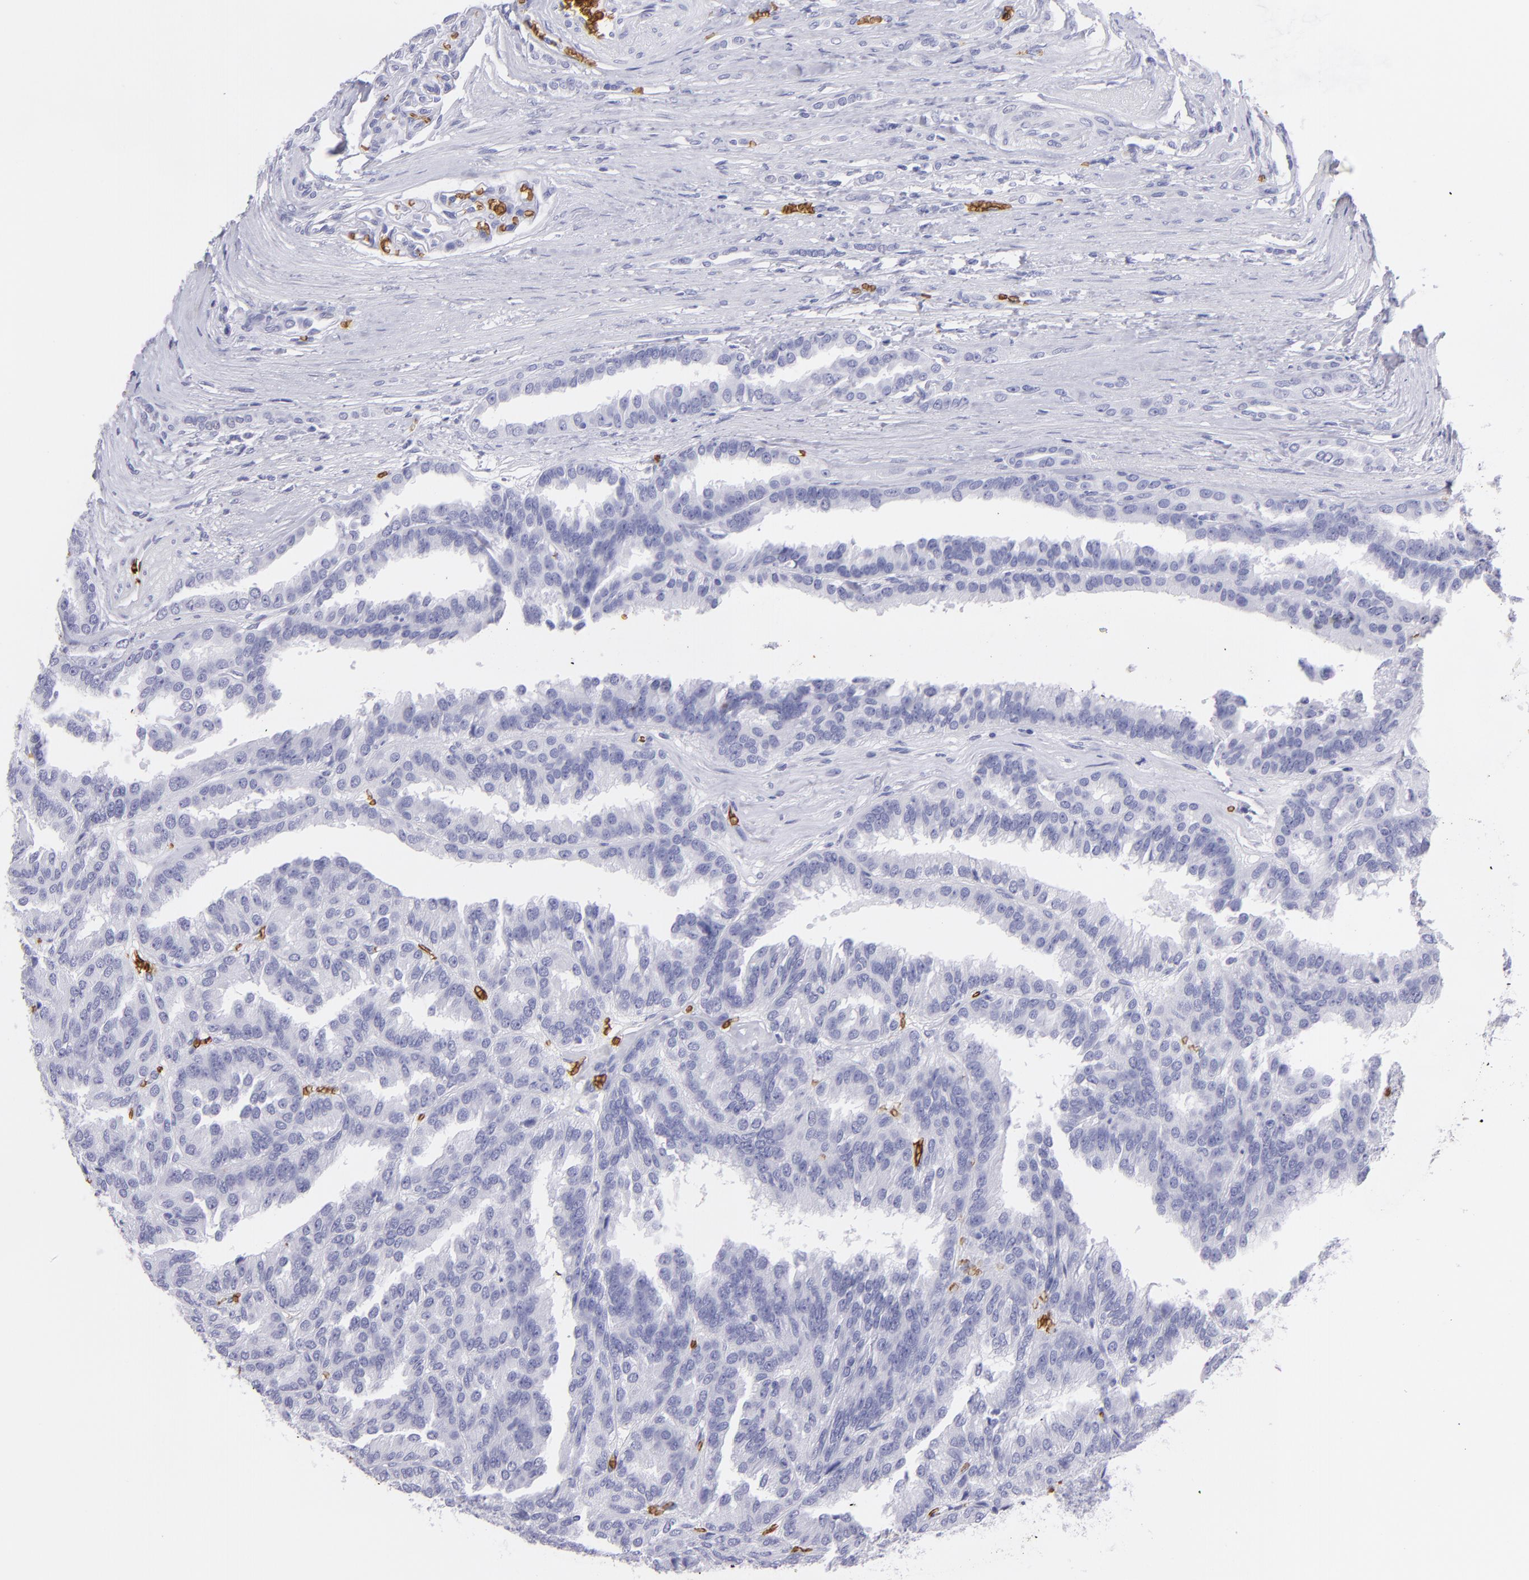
{"staining": {"intensity": "negative", "quantity": "none", "location": "none"}, "tissue": "renal cancer", "cell_type": "Tumor cells", "image_type": "cancer", "snomed": [{"axis": "morphology", "description": "Adenocarcinoma, NOS"}, {"axis": "topography", "description": "Kidney"}], "caption": "This is an IHC photomicrograph of adenocarcinoma (renal). There is no expression in tumor cells.", "gene": "GYPA", "patient": {"sex": "male", "age": 46}}